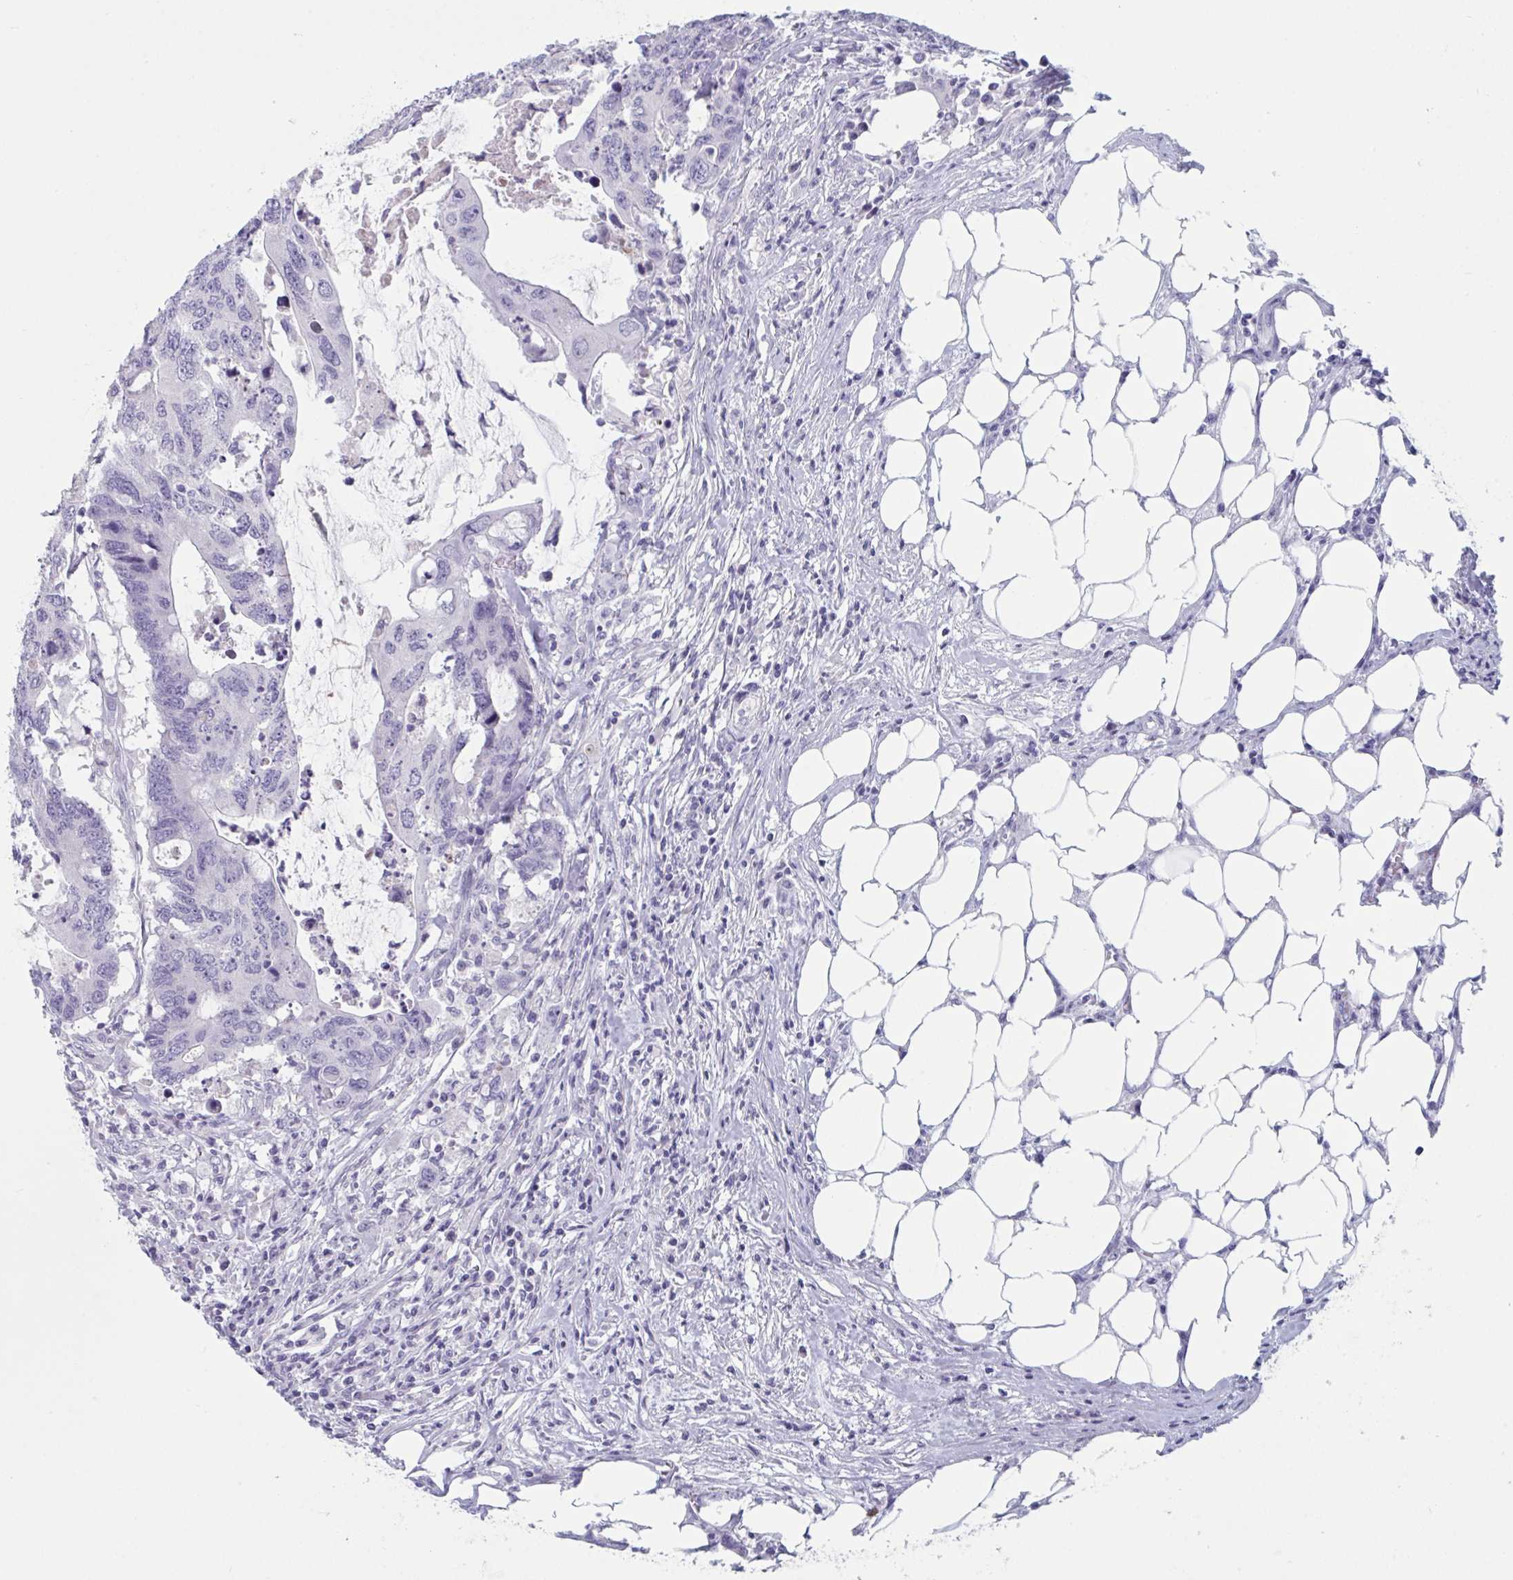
{"staining": {"intensity": "negative", "quantity": "none", "location": "none"}, "tissue": "colorectal cancer", "cell_type": "Tumor cells", "image_type": "cancer", "snomed": [{"axis": "morphology", "description": "Adenocarcinoma, NOS"}, {"axis": "topography", "description": "Colon"}], "caption": "Tumor cells show no significant protein staining in adenocarcinoma (colorectal).", "gene": "NDUFC2", "patient": {"sex": "male", "age": 71}}